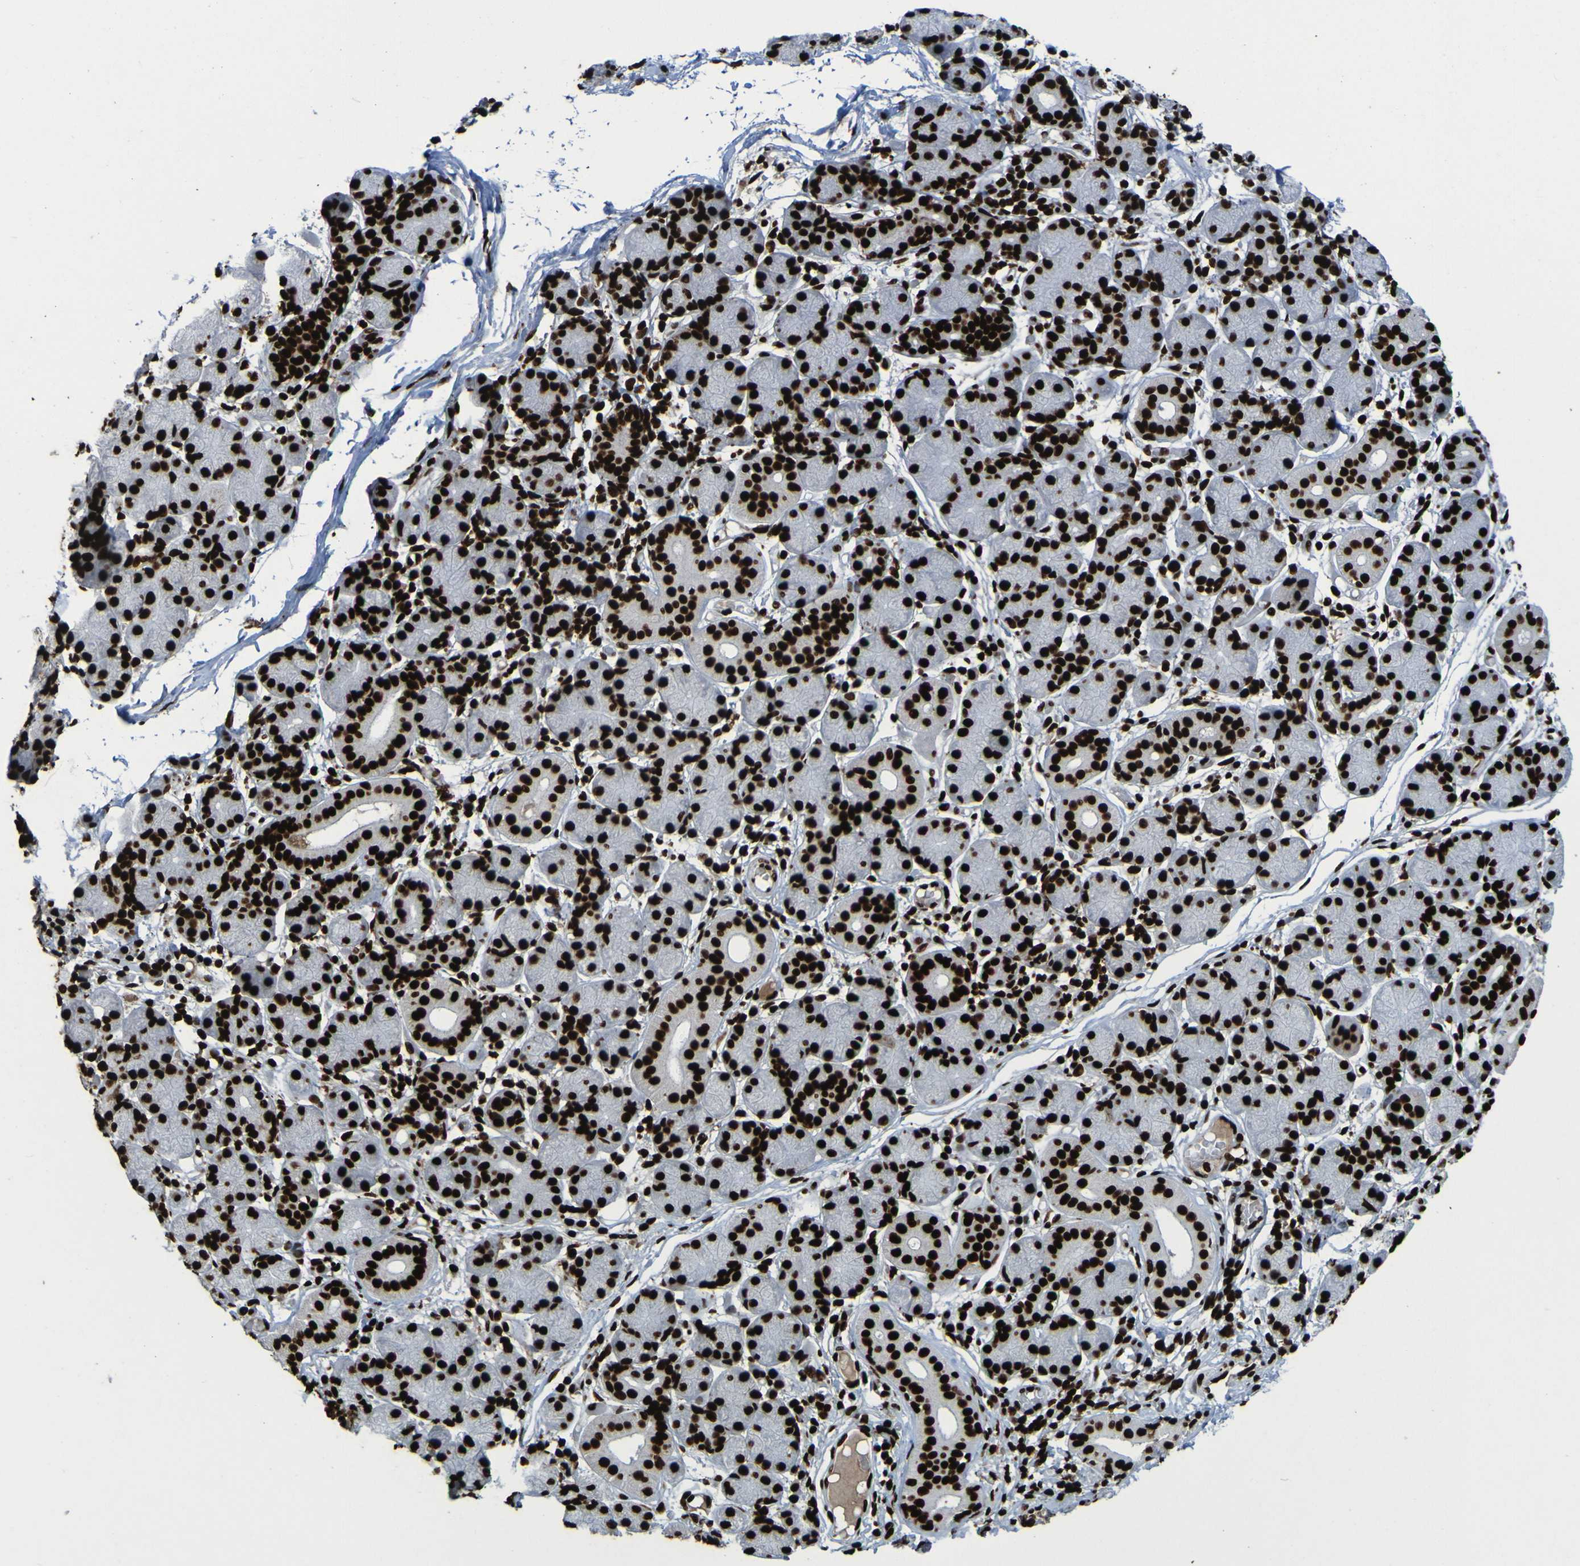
{"staining": {"intensity": "strong", "quantity": ">75%", "location": "nuclear"}, "tissue": "salivary gland", "cell_type": "Glandular cells", "image_type": "normal", "snomed": [{"axis": "morphology", "description": "Normal tissue, NOS"}, {"axis": "topography", "description": "Salivary gland"}], "caption": "A micrograph showing strong nuclear staining in approximately >75% of glandular cells in benign salivary gland, as visualized by brown immunohistochemical staining.", "gene": "NPM1", "patient": {"sex": "female", "age": 24}}